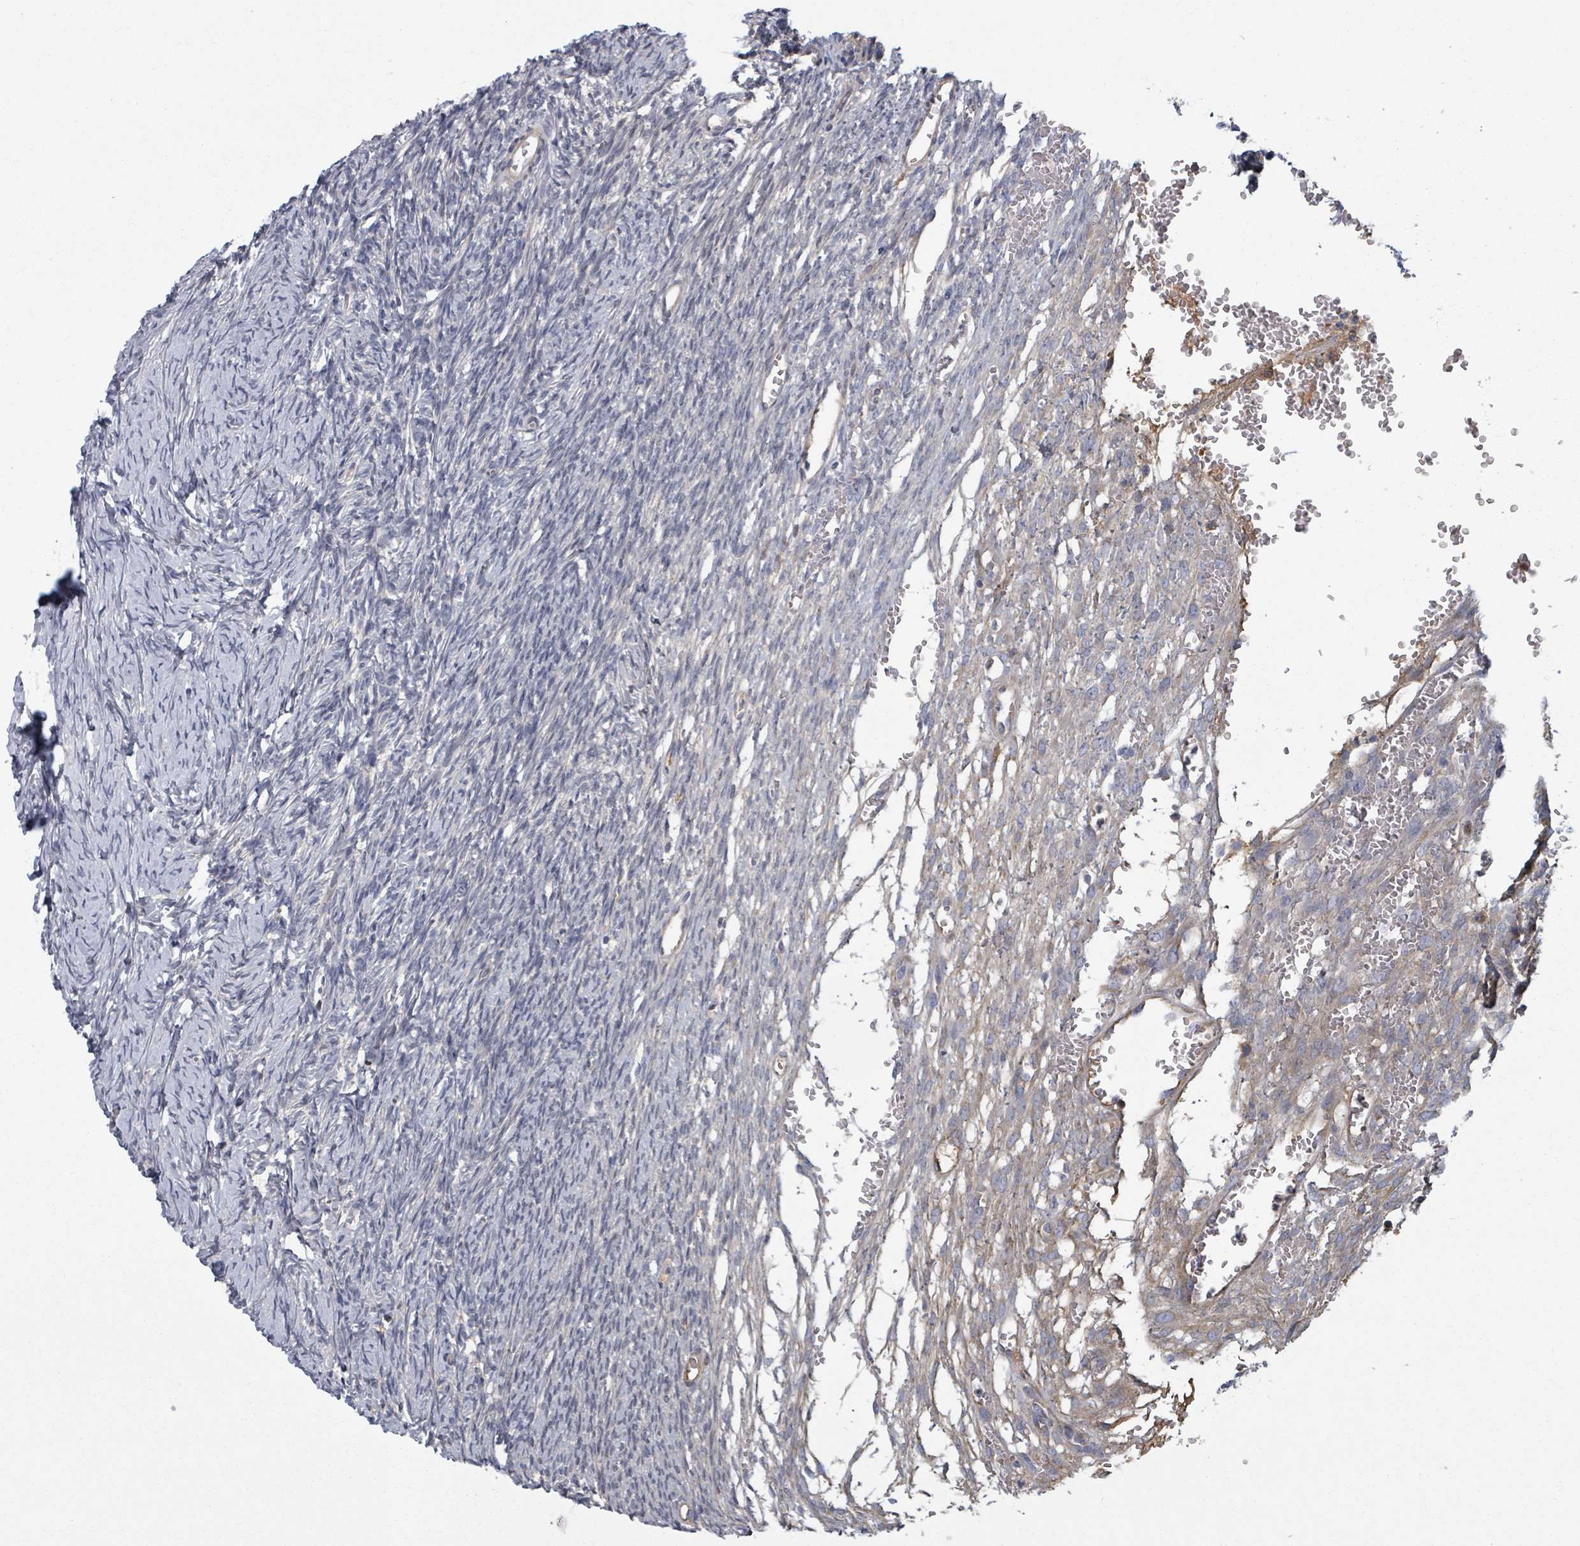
{"staining": {"intensity": "negative", "quantity": "none", "location": "none"}, "tissue": "ovary", "cell_type": "Ovarian stroma cells", "image_type": "normal", "snomed": [{"axis": "morphology", "description": "Normal tissue, NOS"}, {"axis": "topography", "description": "Ovary"}], "caption": "Normal ovary was stained to show a protein in brown. There is no significant staining in ovarian stroma cells. (DAB (3,3'-diaminobenzidine) immunohistochemistry with hematoxylin counter stain).", "gene": "GABBR1", "patient": {"sex": "female", "age": 39}}